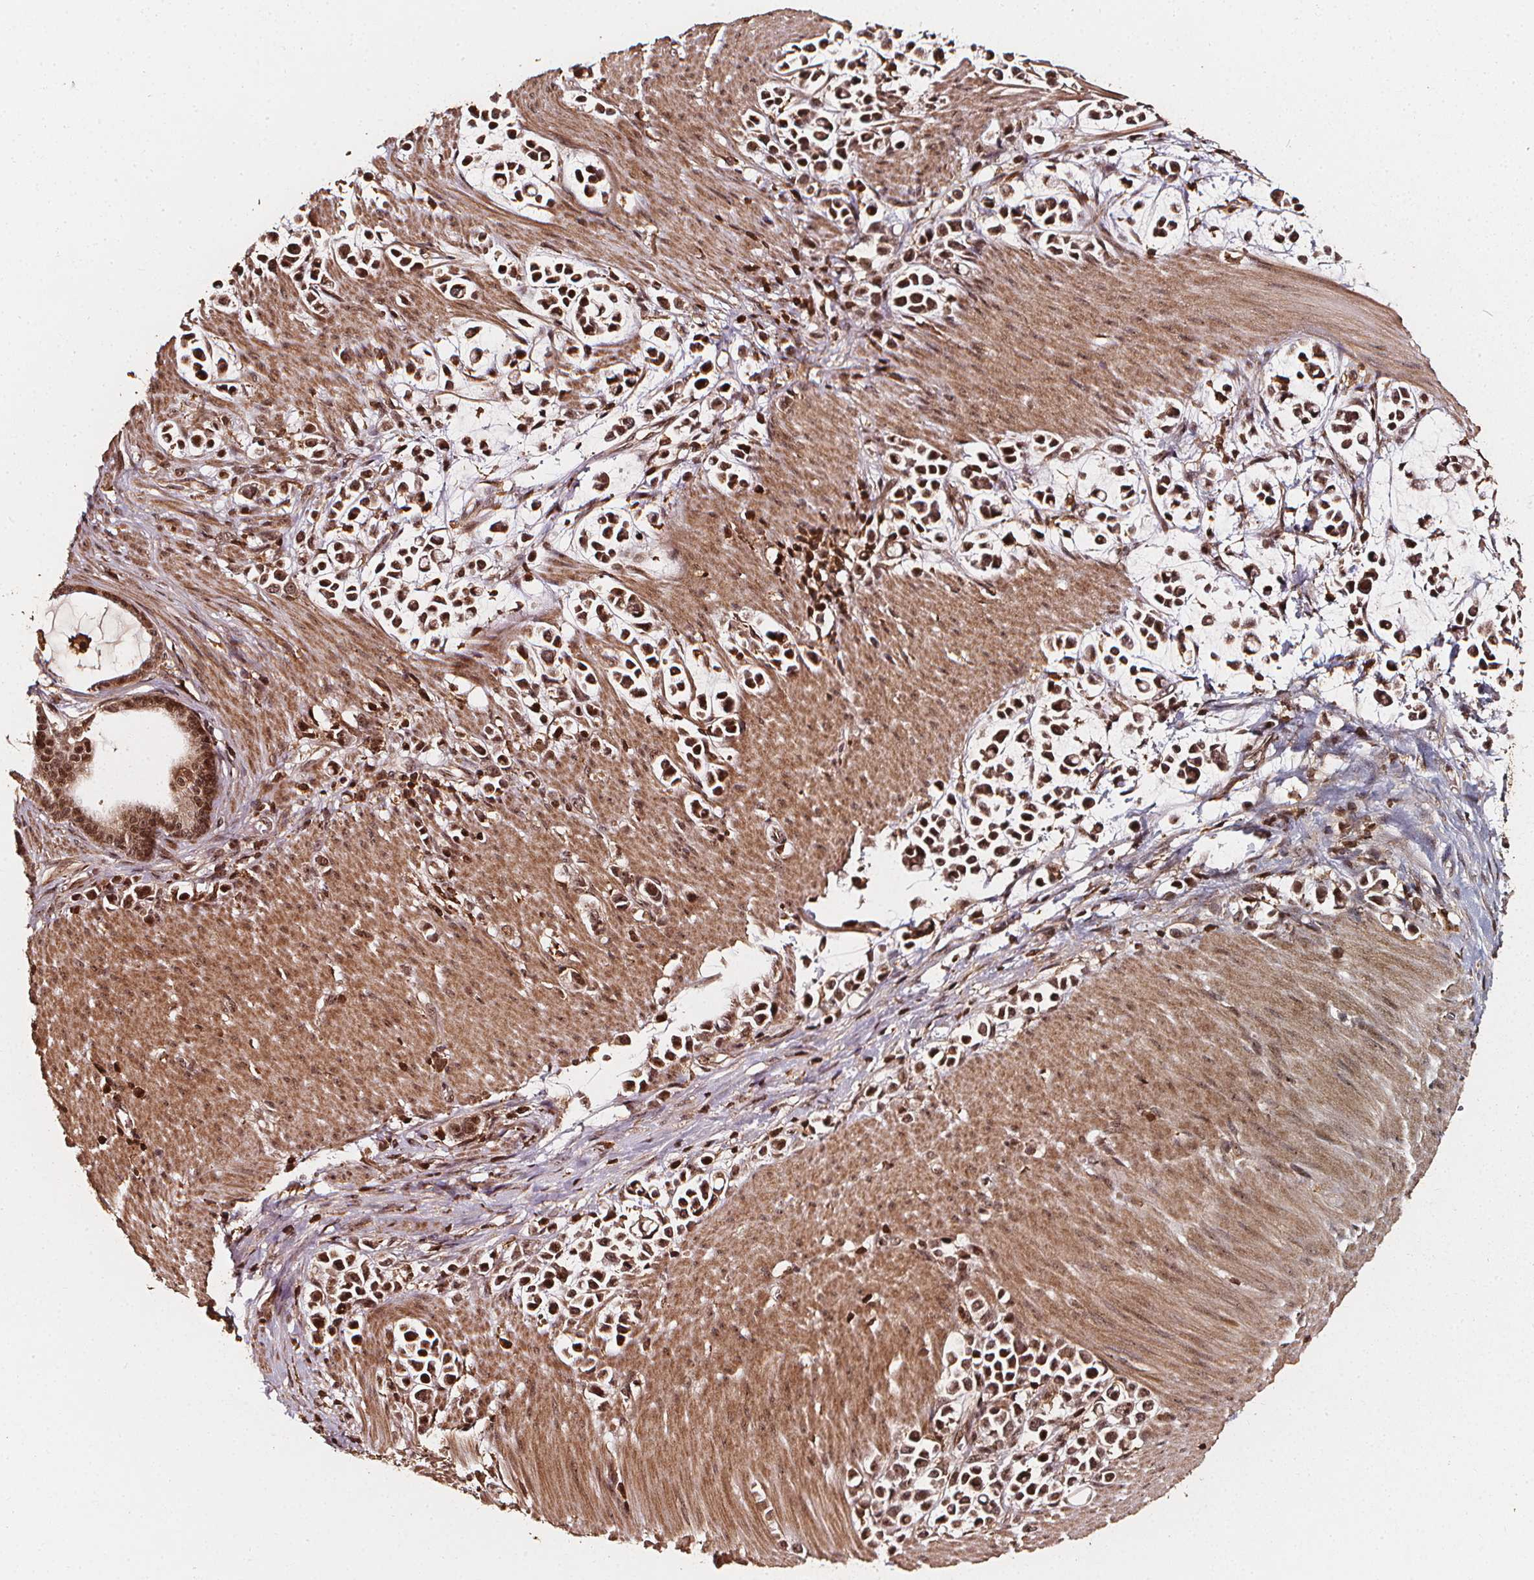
{"staining": {"intensity": "strong", "quantity": ">75%", "location": "nuclear"}, "tissue": "stomach cancer", "cell_type": "Tumor cells", "image_type": "cancer", "snomed": [{"axis": "morphology", "description": "Adenocarcinoma, NOS"}, {"axis": "topography", "description": "Stomach"}], "caption": "Immunohistochemistry of stomach cancer (adenocarcinoma) shows high levels of strong nuclear expression in approximately >75% of tumor cells.", "gene": "EXOSC9", "patient": {"sex": "male", "age": 82}}